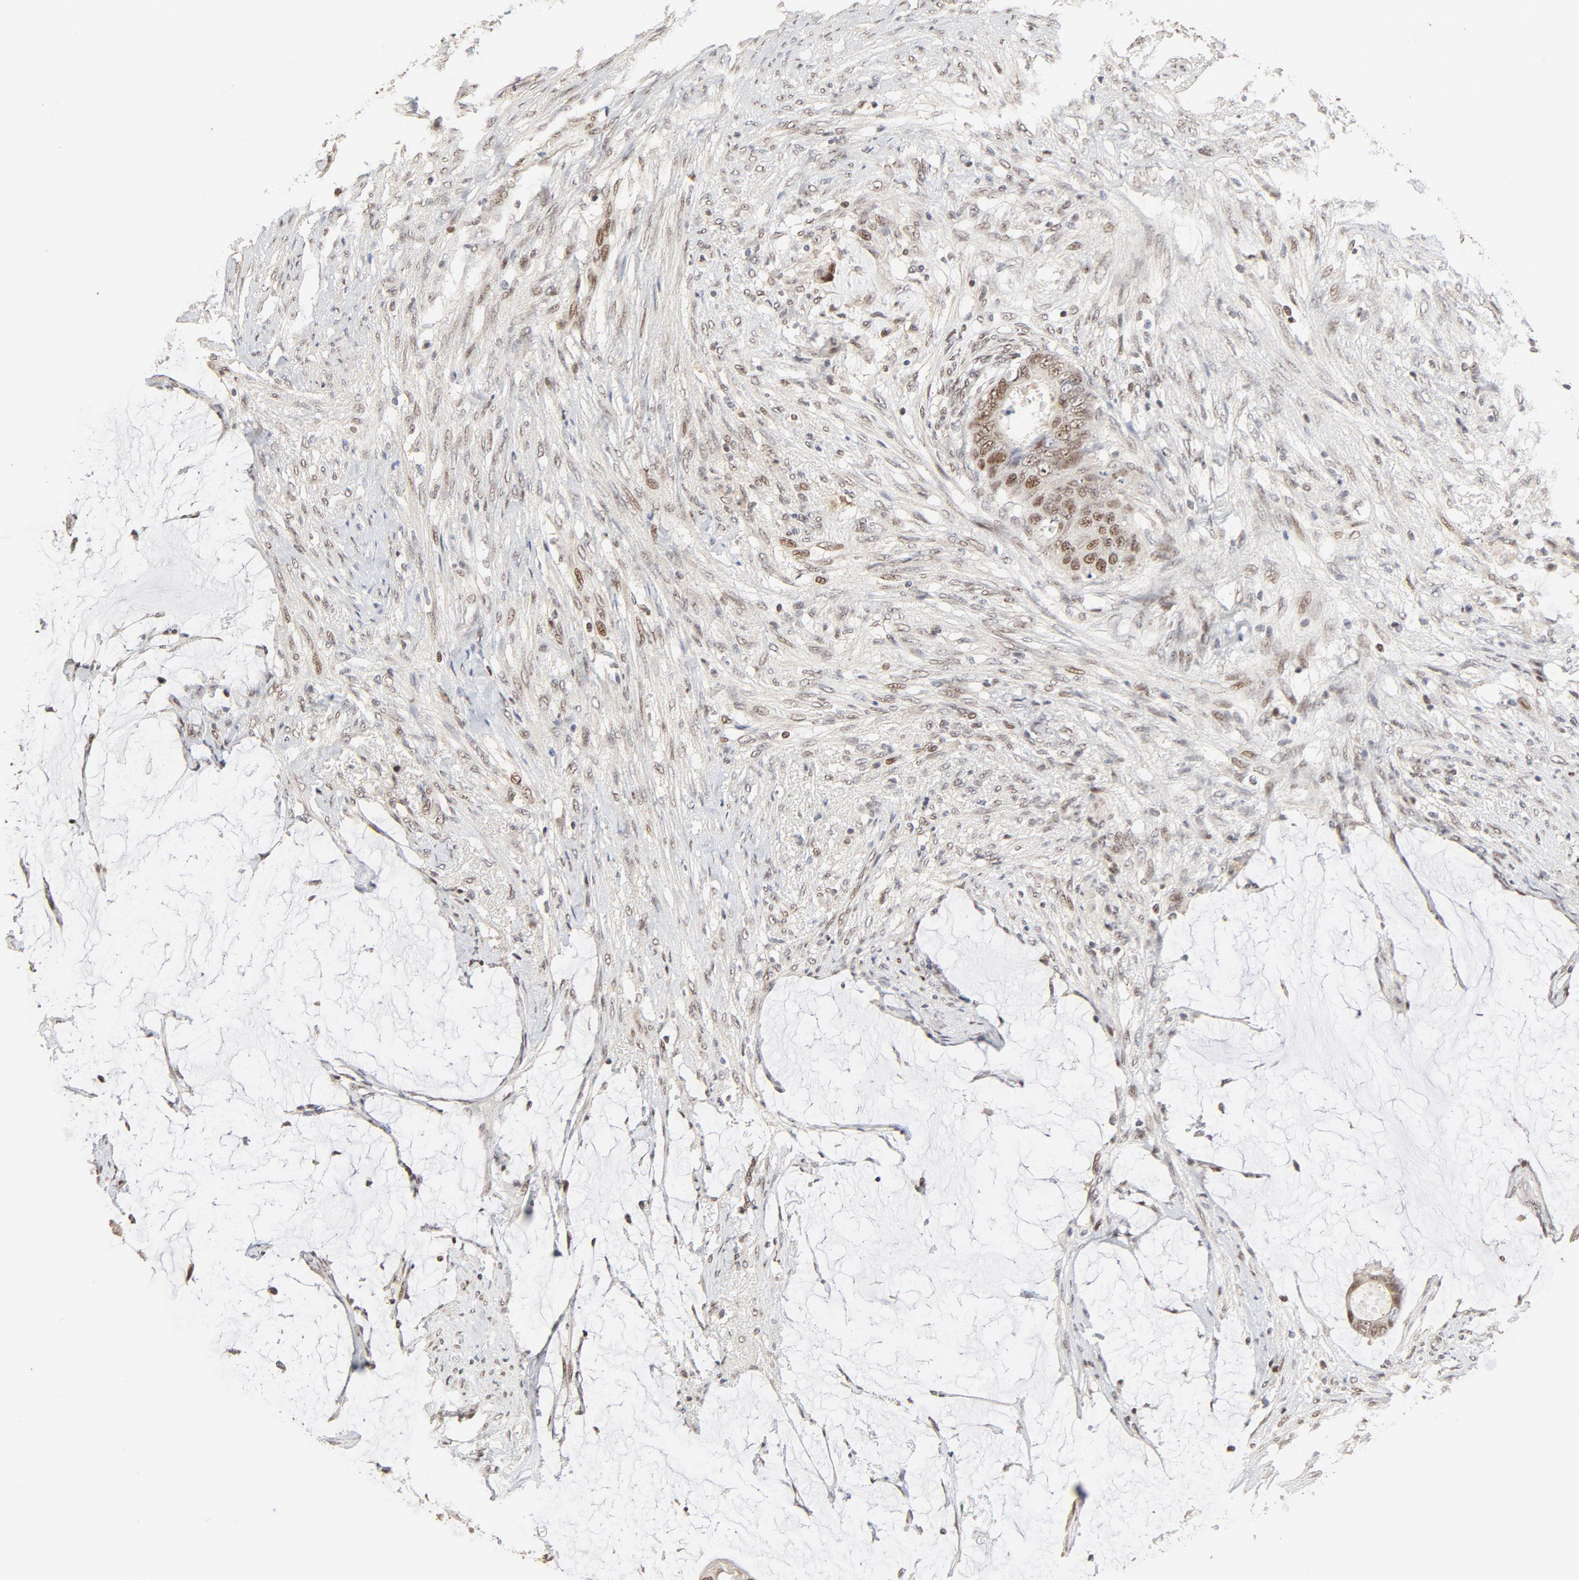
{"staining": {"intensity": "moderate", "quantity": ">75%", "location": "cytoplasmic/membranous,nuclear"}, "tissue": "colorectal cancer", "cell_type": "Tumor cells", "image_type": "cancer", "snomed": [{"axis": "morphology", "description": "Normal tissue, NOS"}, {"axis": "morphology", "description": "Adenocarcinoma, NOS"}, {"axis": "topography", "description": "Rectum"}, {"axis": "topography", "description": "Peripheral nerve tissue"}], "caption": "This is a micrograph of IHC staining of adenocarcinoma (colorectal), which shows moderate staining in the cytoplasmic/membranous and nuclear of tumor cells.", "gene": "GTF2I", "patient": {"sex": "female", "age": 77}}